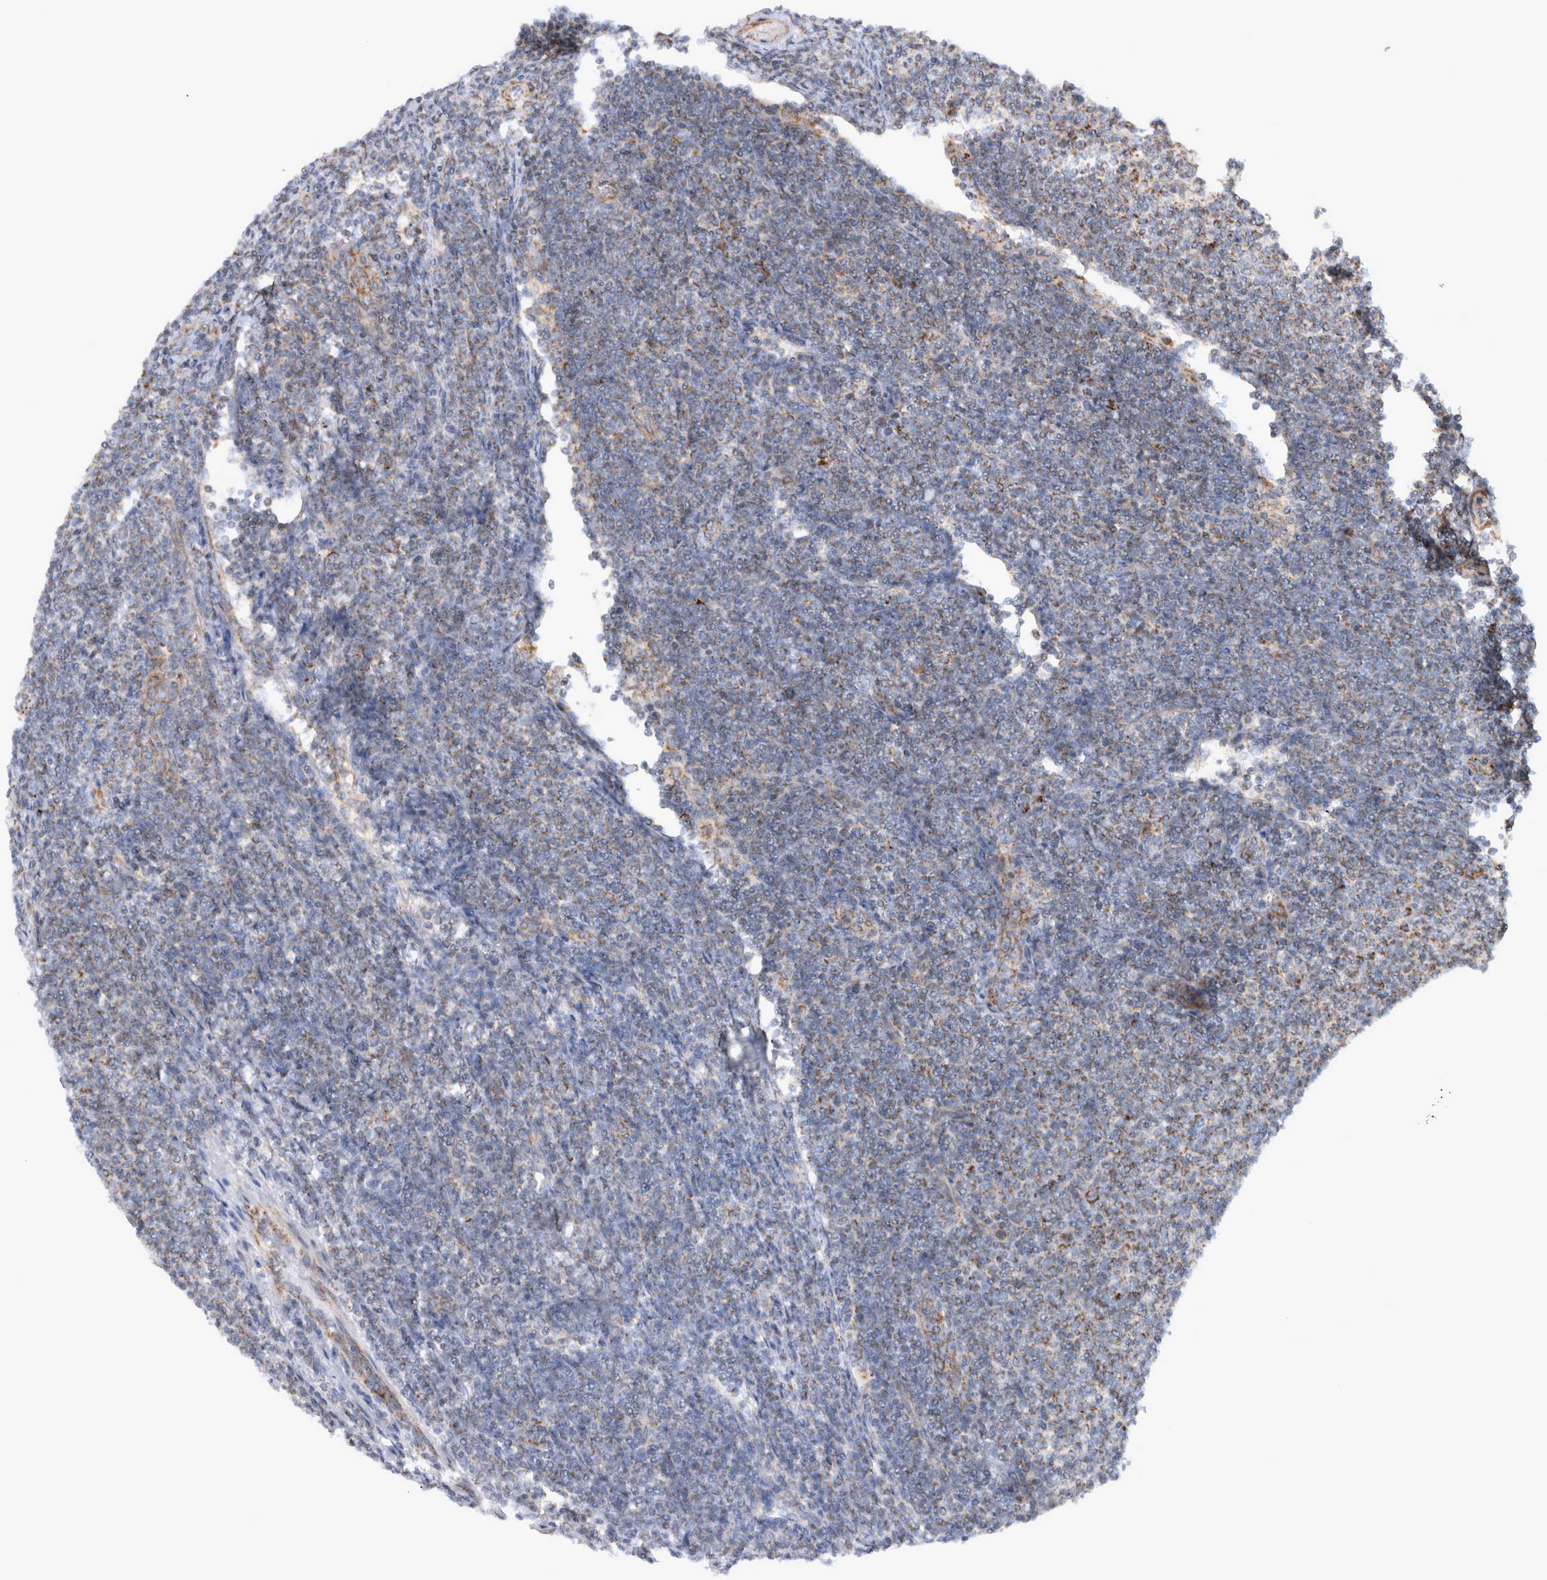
{"staining": {"intensity": "weak", "quantity": "25%-75%", "location": "cytoplasmic/membranous"}, "tissue": "lymphoma", "cell_type": "Tumor cells", "image_type": "cancer", "snomed": [{"axis": "morphology", "description": "Malignant lymphoma, non-Hodgkin's type, Low grade"}, {"axis": "topography", "description": "Lymph node"}], "caption": "DAB immunohistochemical staining of malignant lymphoma, non-Hodgkin's type (low-grade) shows weak cytoplasmic/membranous protein staining in about 25%-75% of tumor cells.", "gene": "MRPS28", "patient": {"sex": "male", "age": 66}}